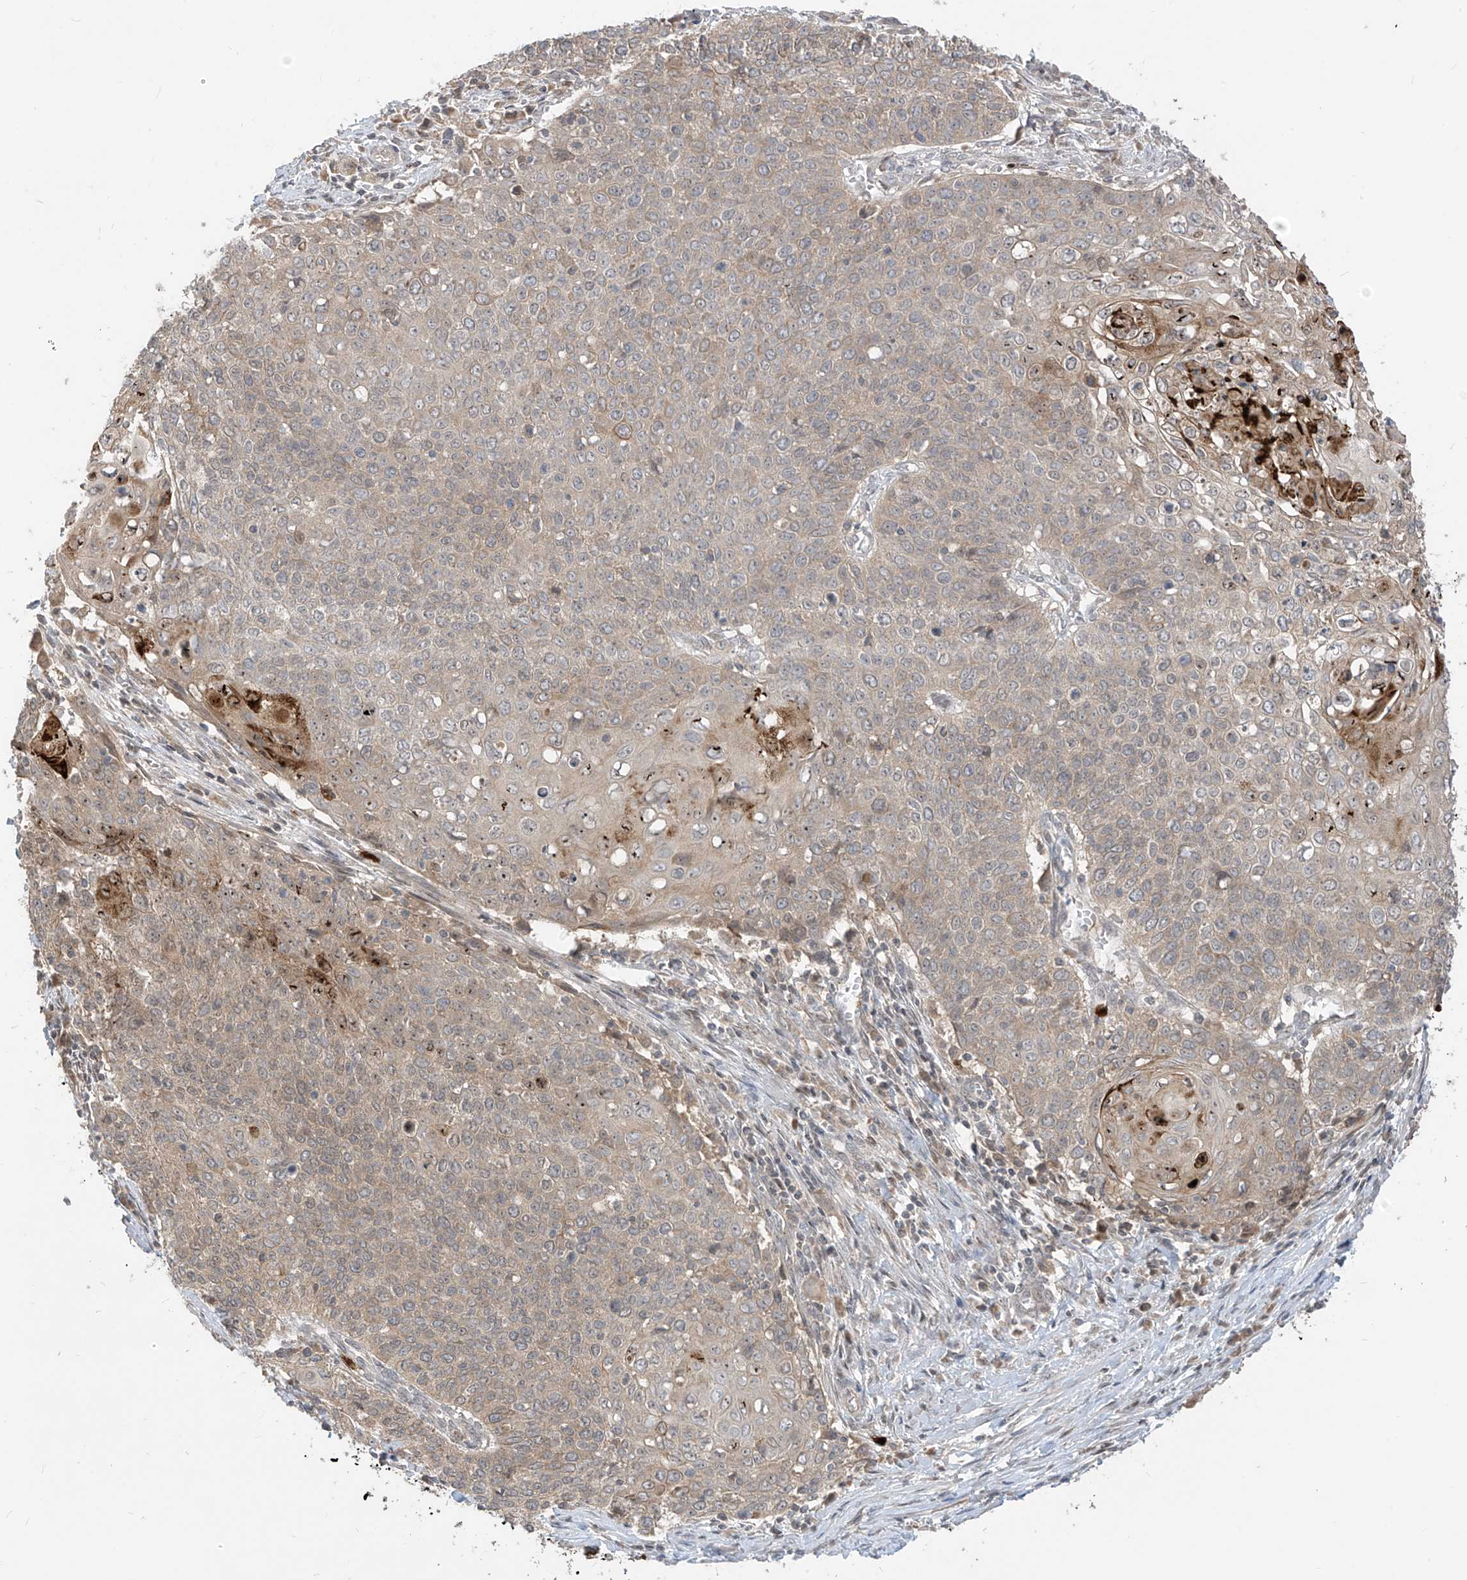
{"staining": {"intensity": "weak", "quantity": "25%-75%", "location": "cytoplasmic/membranous"}, "tissue": "cervical cancer", "cell_type": "Tumor cells", "image_type": "cancer", "snomed": [{"axis": "morphology", "description": "Squamous cell carcinoma, NOS"}, {"axis": "topography", "description": "Cervix"}], "caption": "Approximately 25%-75% of tumor cells in cervical cancer (squamous cell carcinoma) demonstrate weak cytoplasmic/membranous protein expression as visualized by brown immunohistochemical staining.", "gene": "CNKSR1", "patient": {"sex": "female", "age": 39}}